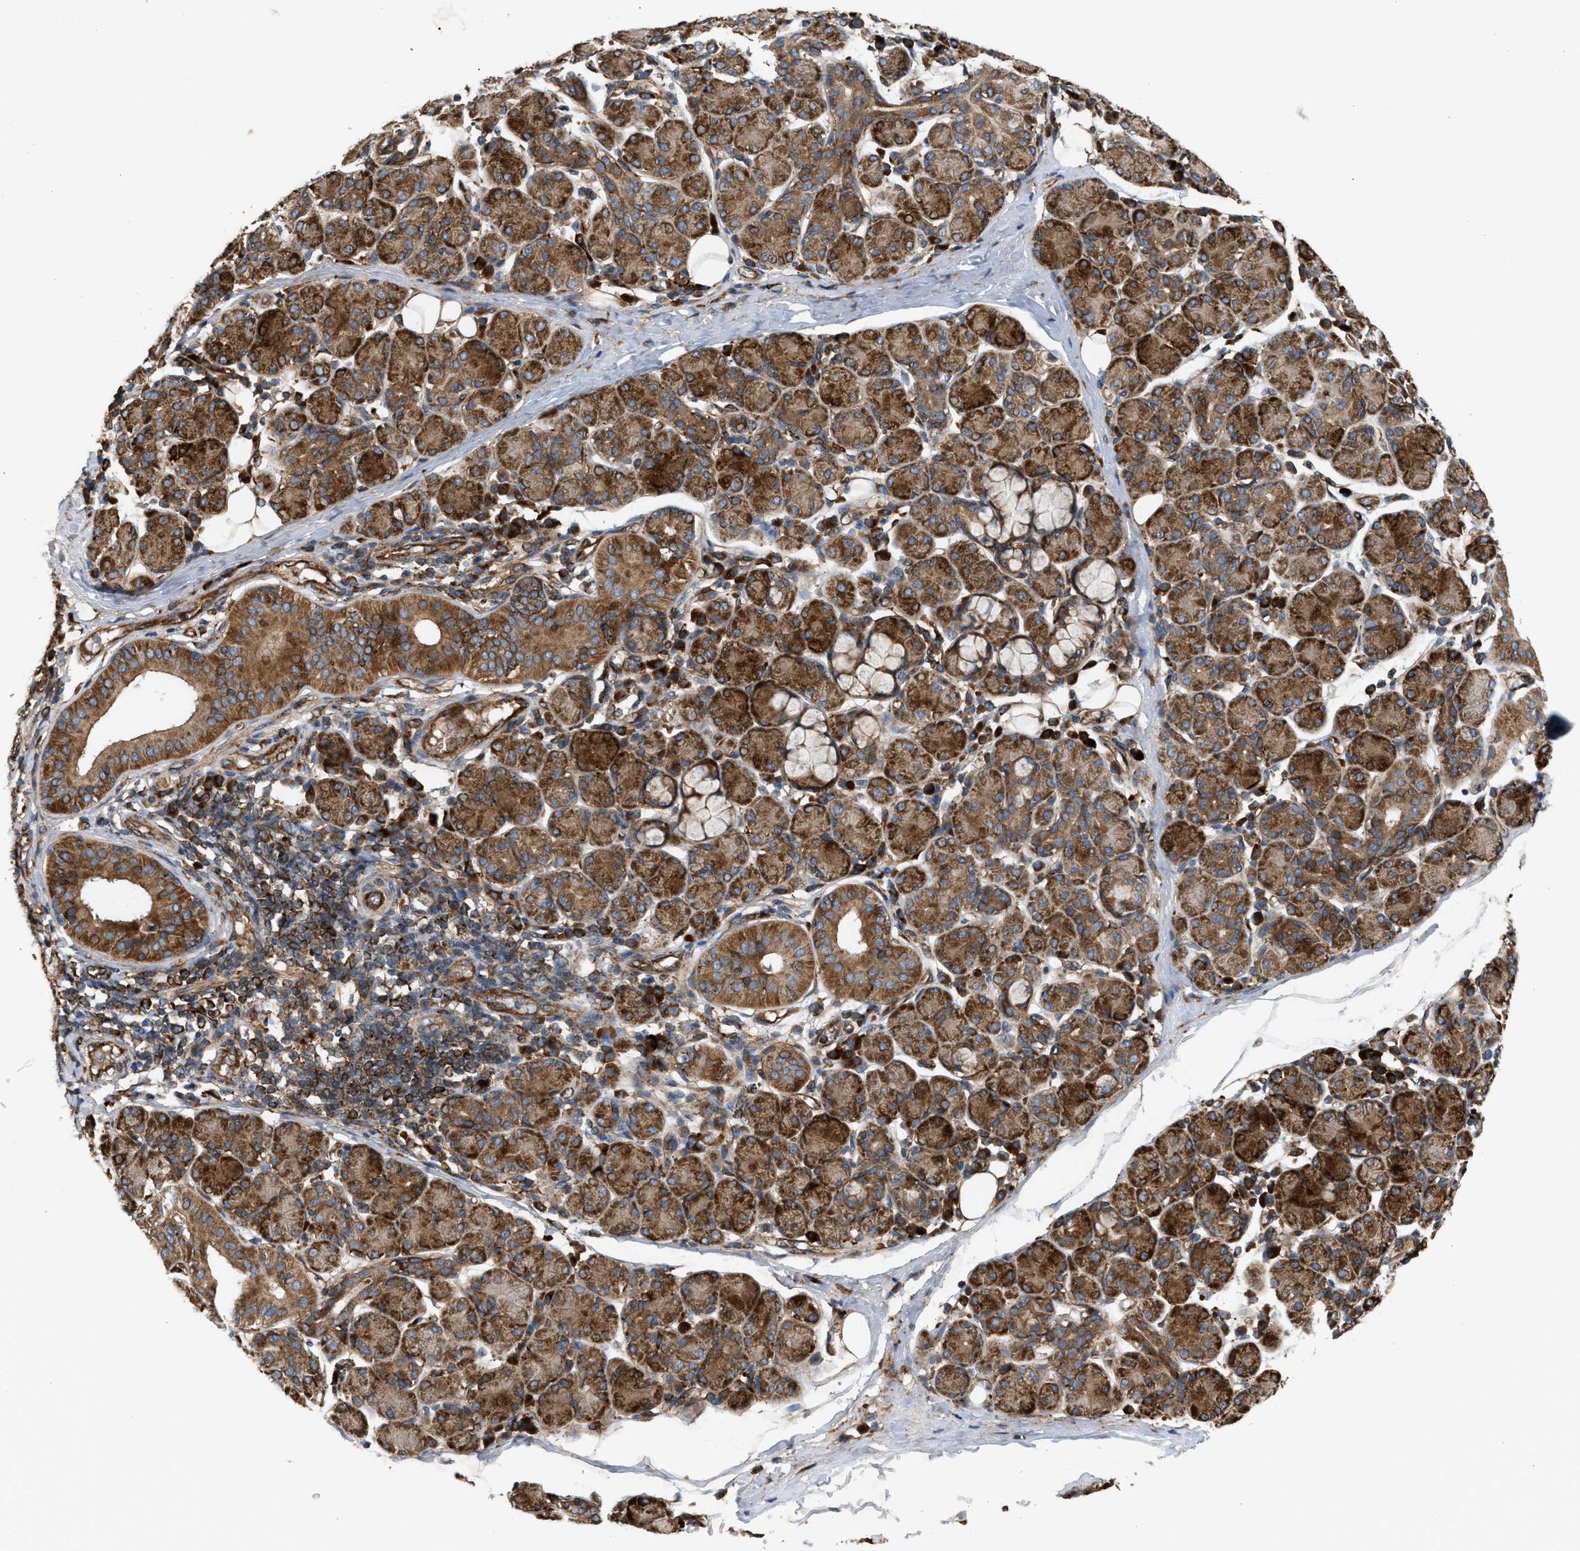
{"staining": {"intensity": "moderate", "quantity": ">75%", "location": "cytoplasmic/membranous"}, "tissue": "salivary gland", "cell_type": "Glandular cells", "image_type": "normal", "snomed": [{"axis": "morphology", "description": "Normal tissue, NOS"}, {"axis": "morphology", "description": "Inflammation, NOS"}, {"axis": "topography", "description": "Lymph node"}, {"axis": "topography", "description": "Salivary gland"}], "caption": "Immunohistochemistry of unremarkable human salivary gland displays medium levels of moderate cytoplasmic/membranous positivity in about >75% of glandular cells. (Stains: DAB (3,3'-diaminobenzidine) in brown, nuclei in blue, Microscopy: brightfield microscopy at high magnification).", "gene": "GCC1", "patient": {"sex": "male", "age": 3}}